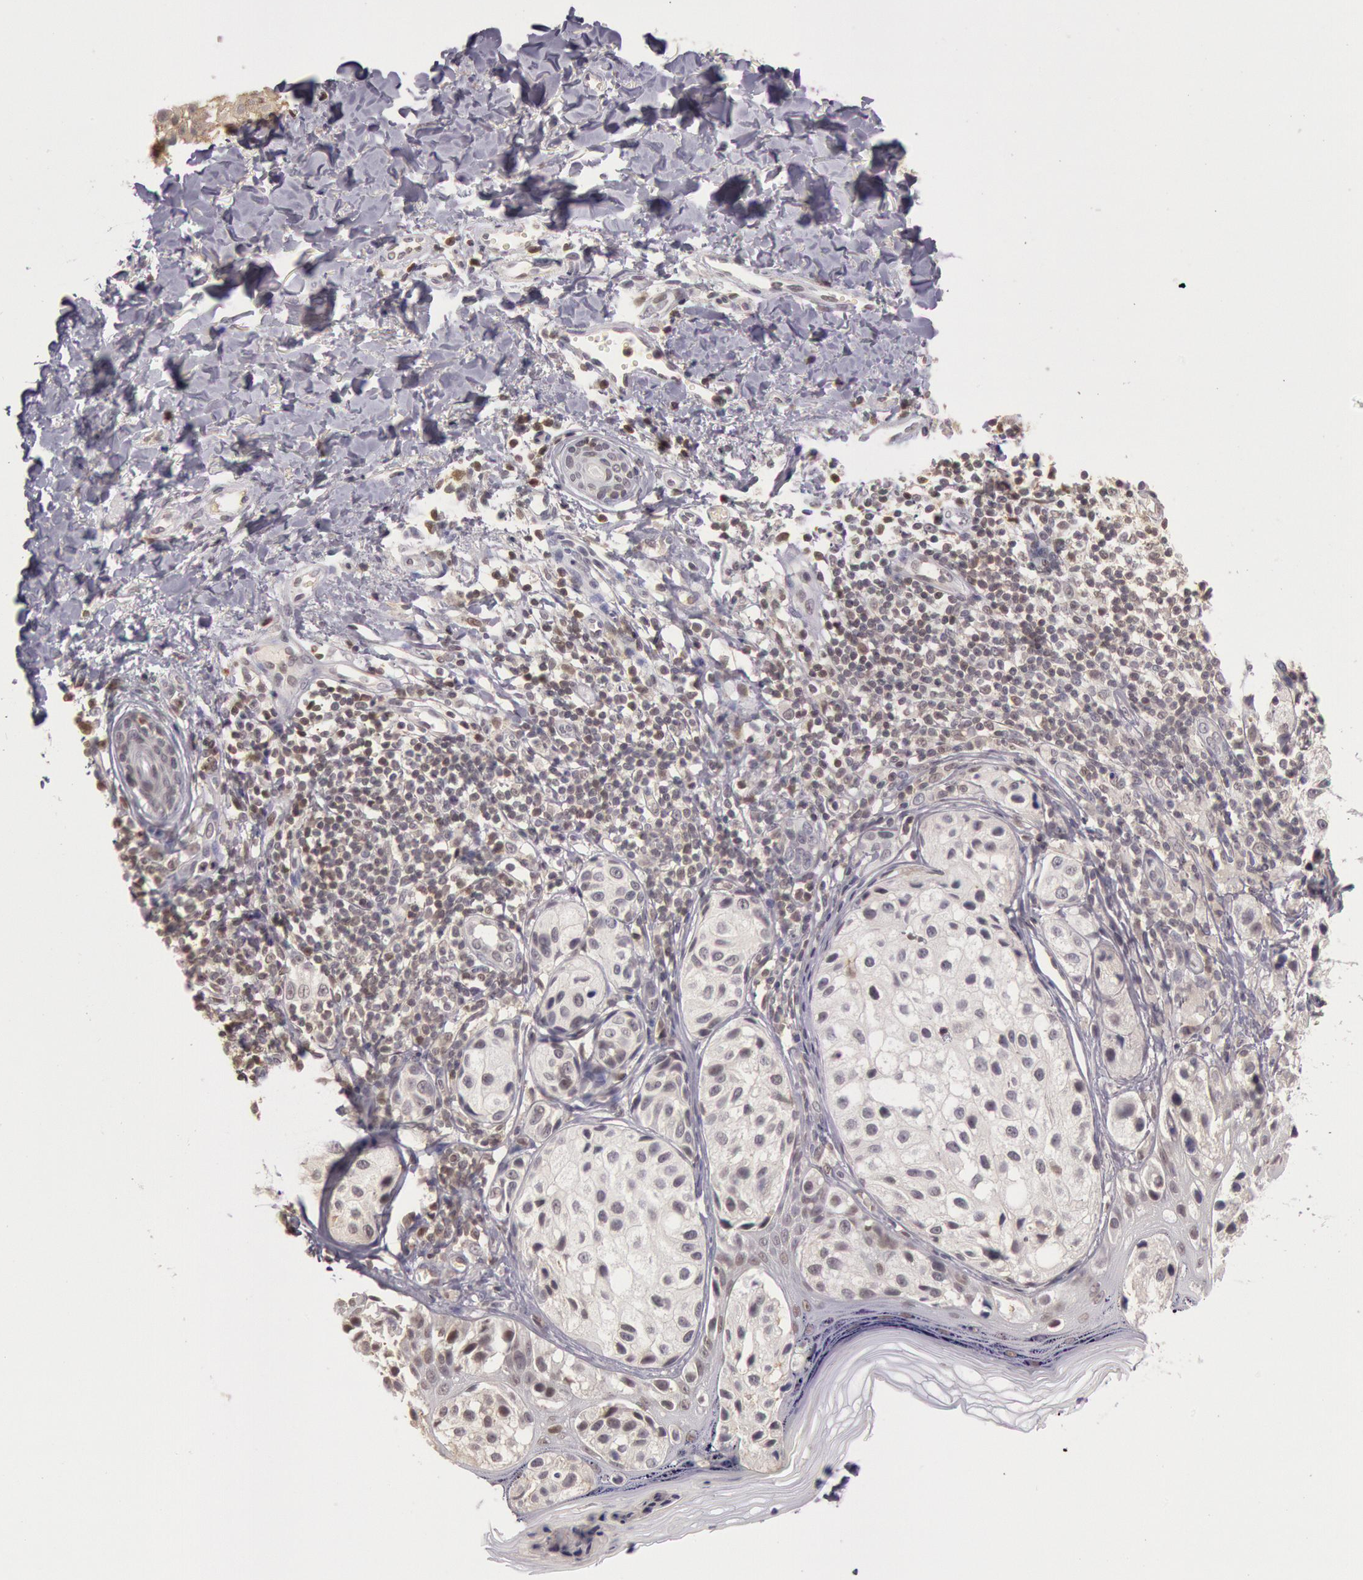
{"staining": {"intensity": "negative", "quantity": "none", "location": "none"}, "tissue": "melanoma", "cell_type": "Tumor cells", "image_type": "cancer", "snomed": [{"axis": "morphology", "description": "Malignant melanoma, NOS"}, {"axis": "topography", "description": "Skin"}], "caption": "An image of human melanoma is negative for staining in tumor cells. Brightfield microscopy of immunohistochemistry stained with DAB (brown) and hematoxylin (blue), captured at high magnification.", "gene": "HIF1A", "patient": {"sex": "male", "age": 23}}